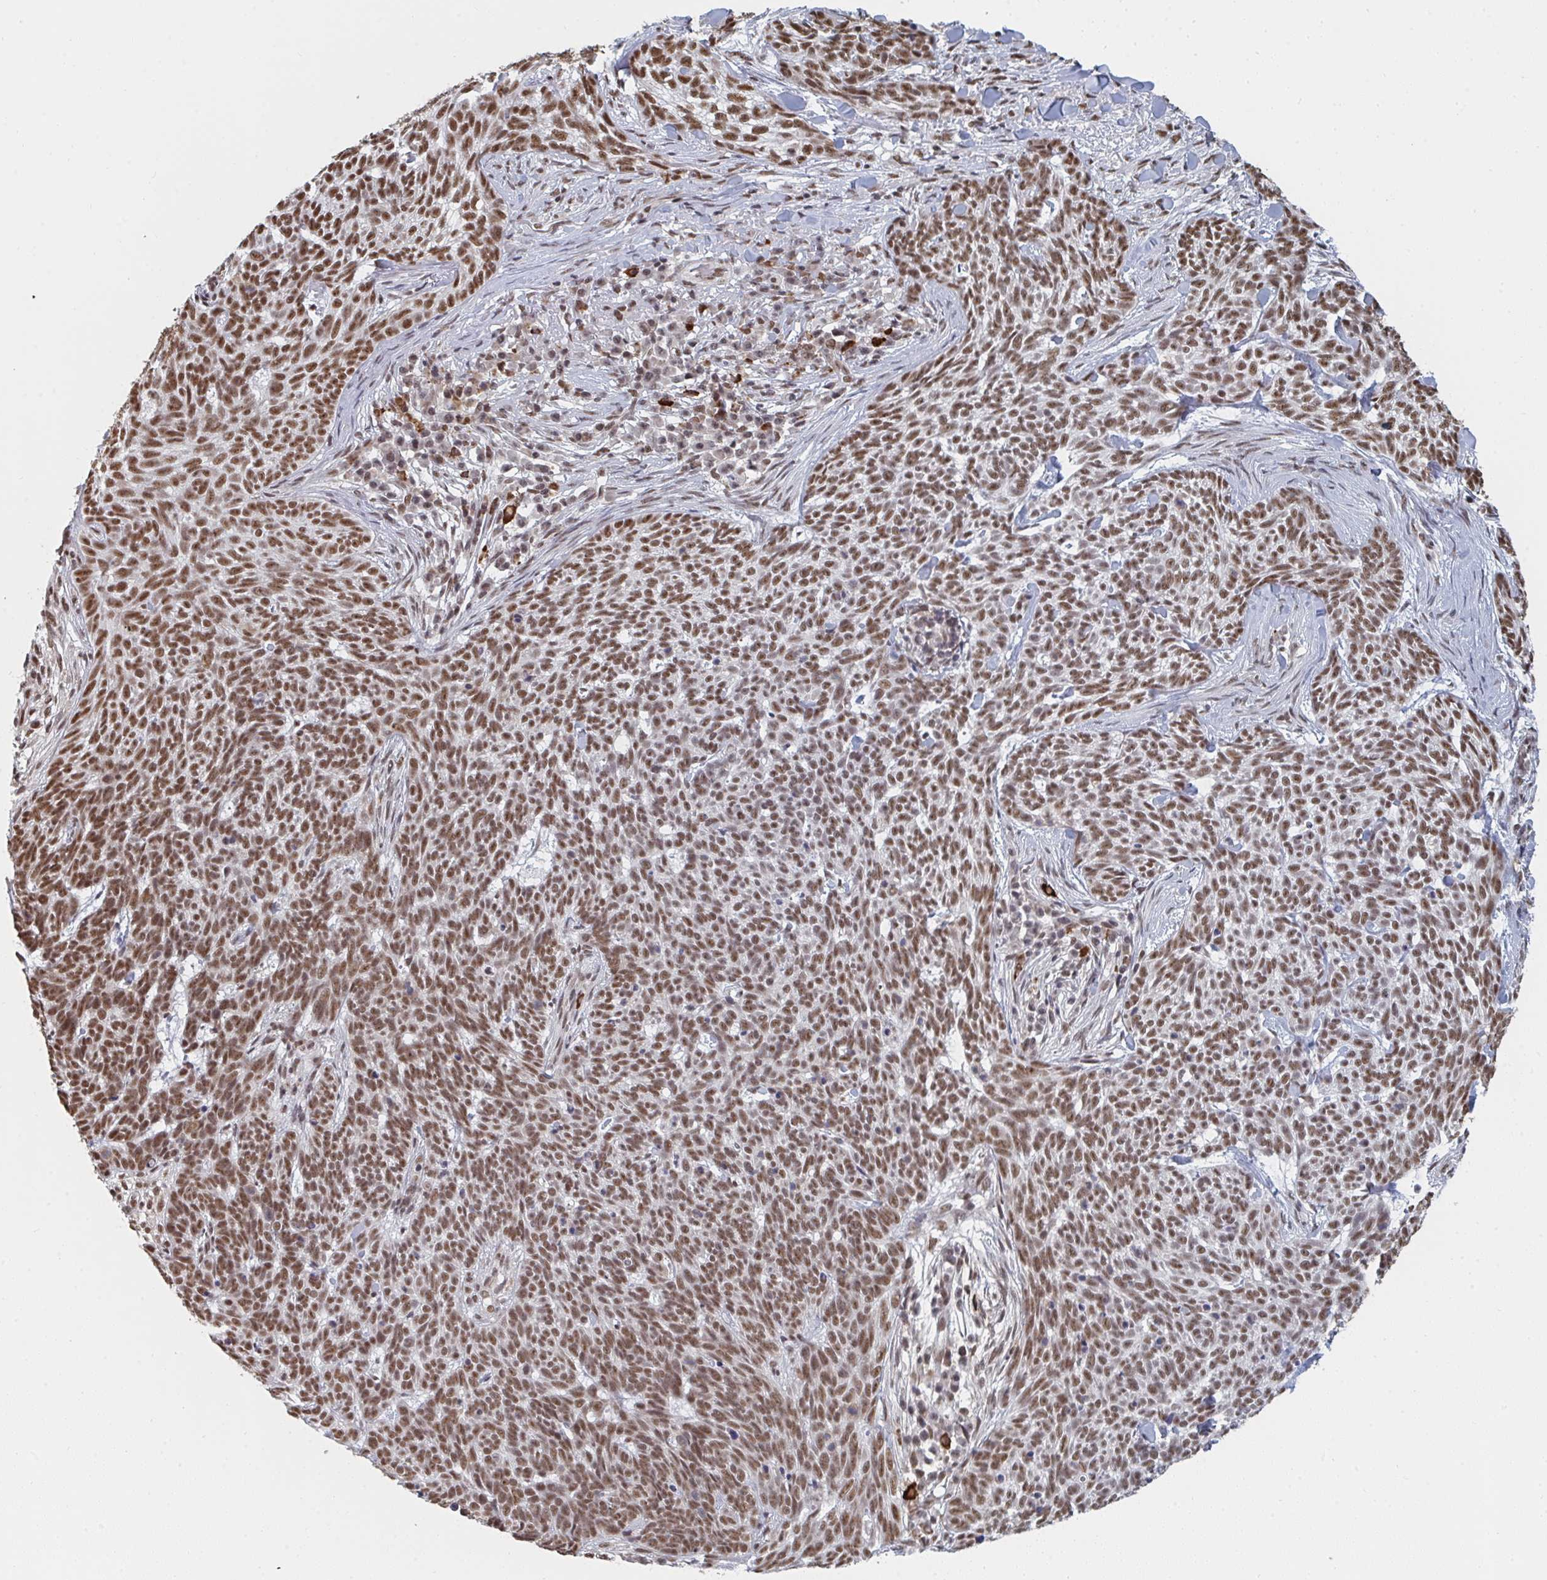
{"staining": {"intensity": "moderate", "quantity": ">75%", "location": "nuclear"}, "tissue": "skin cancer", "cell_type": "Tumor cells", "image_type": "cancer", "snomed": [{"axis": "morphology", "description": "Basal cell carcinoma"}, {"axis": "topography", "description": "Skin"}], "caption": "IHC (DAB (3,3'-diaminobenzidine)) staining of skin cancer reveals moderate nuclear protein staining in about >75% of tumor cells.", "gene": "MBNL1", "patient": {"sex": "female", "age": 93}}